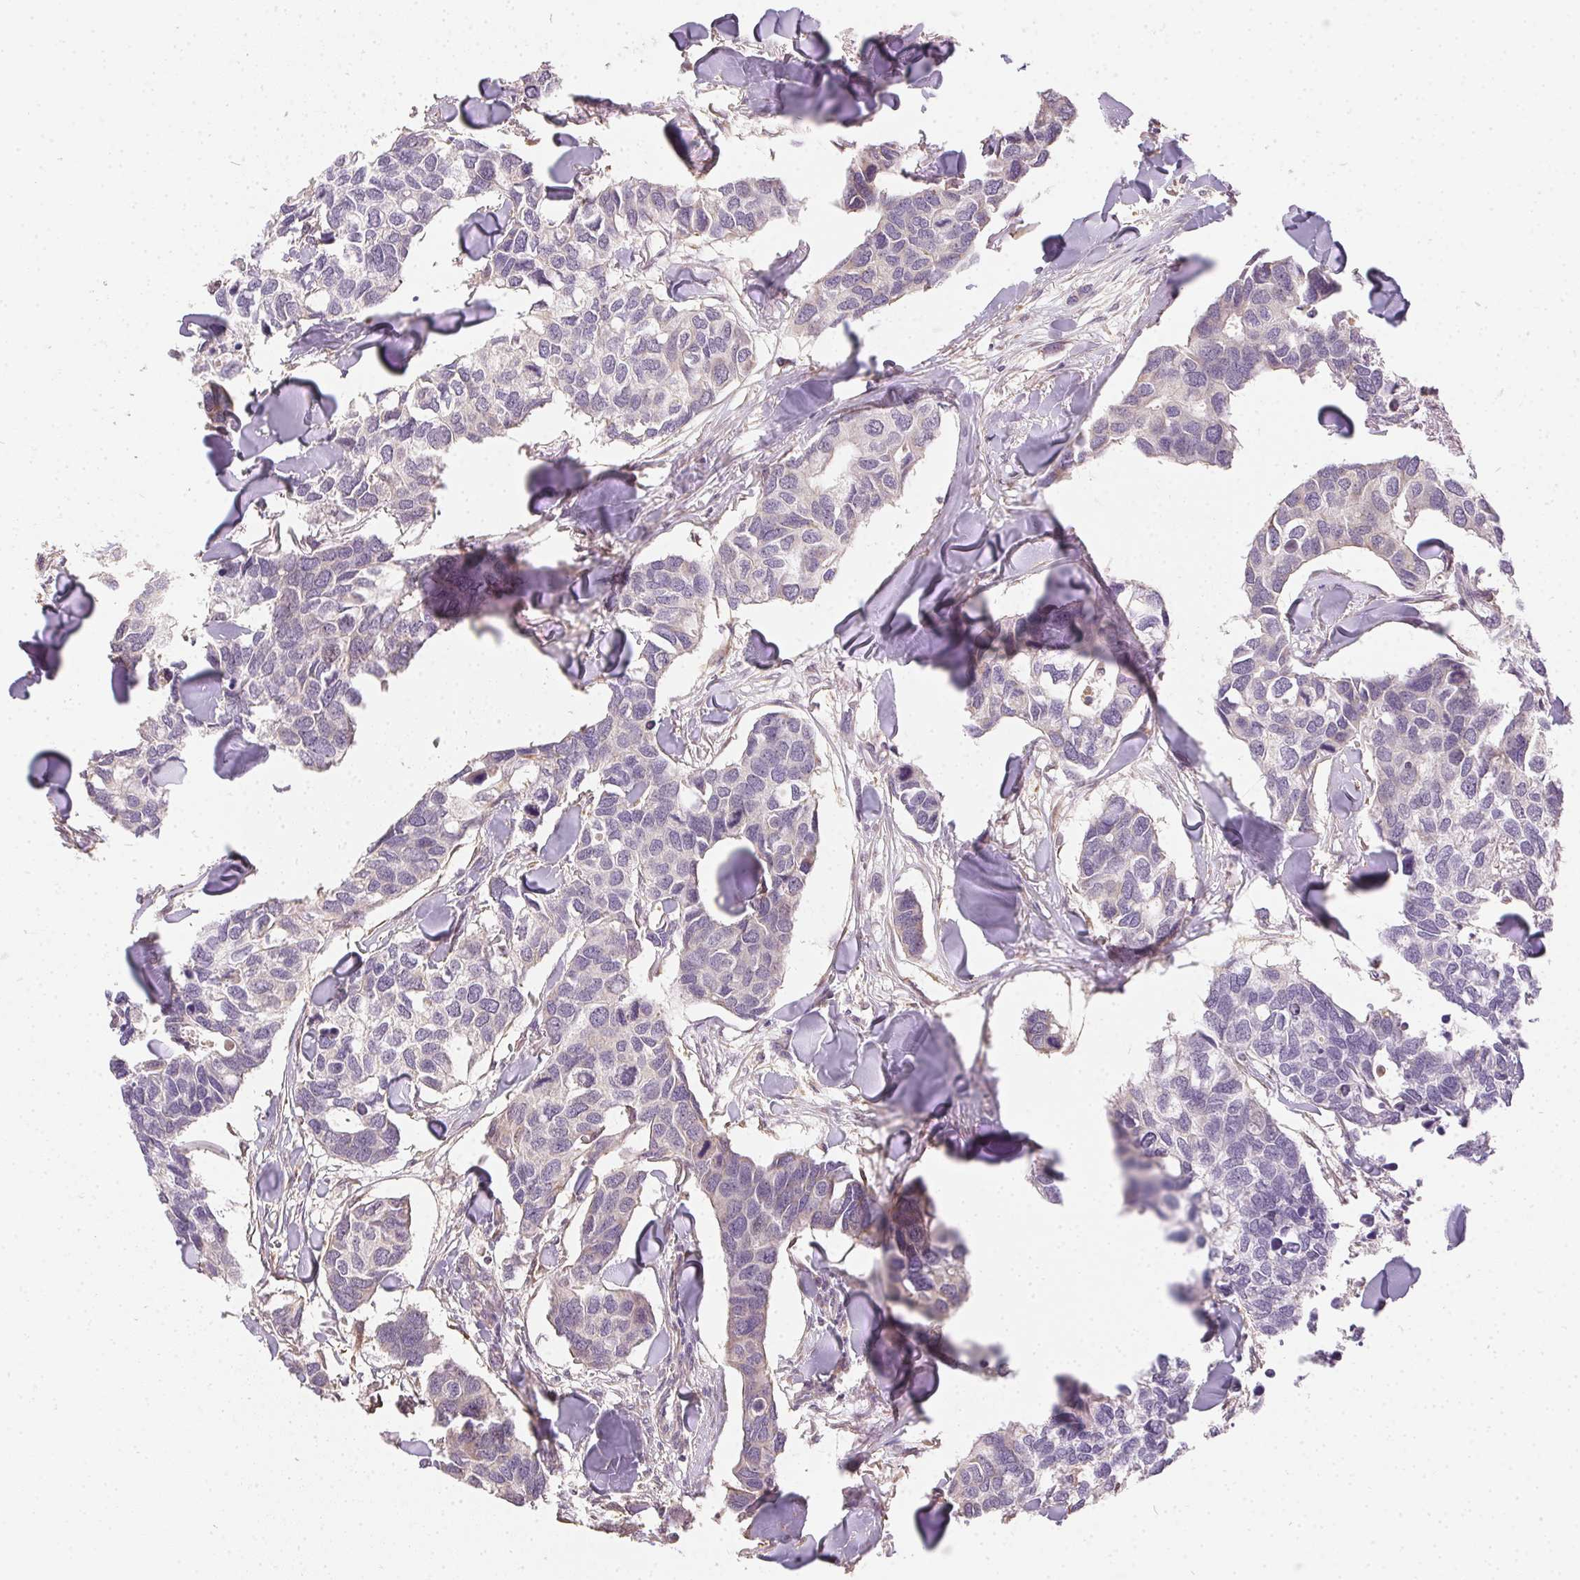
{"staining": {"intensity": "negative", "quantity": "none", "location": "none"}, "tissue": "breast cancer", "cell_type": "Tumor cells", "image_type": "cancer", "snomed": [{"axis": "morphology", "description": "Duct carcinoma"}, {"axis": "topography", "description": "Breast"}], "caption": "Immunohistochemical staining of human breast cancer demonstrates no significant positivity in tumor cells.", "gene": "REV3L", "patient": {"sex": "female", "age": 83}}